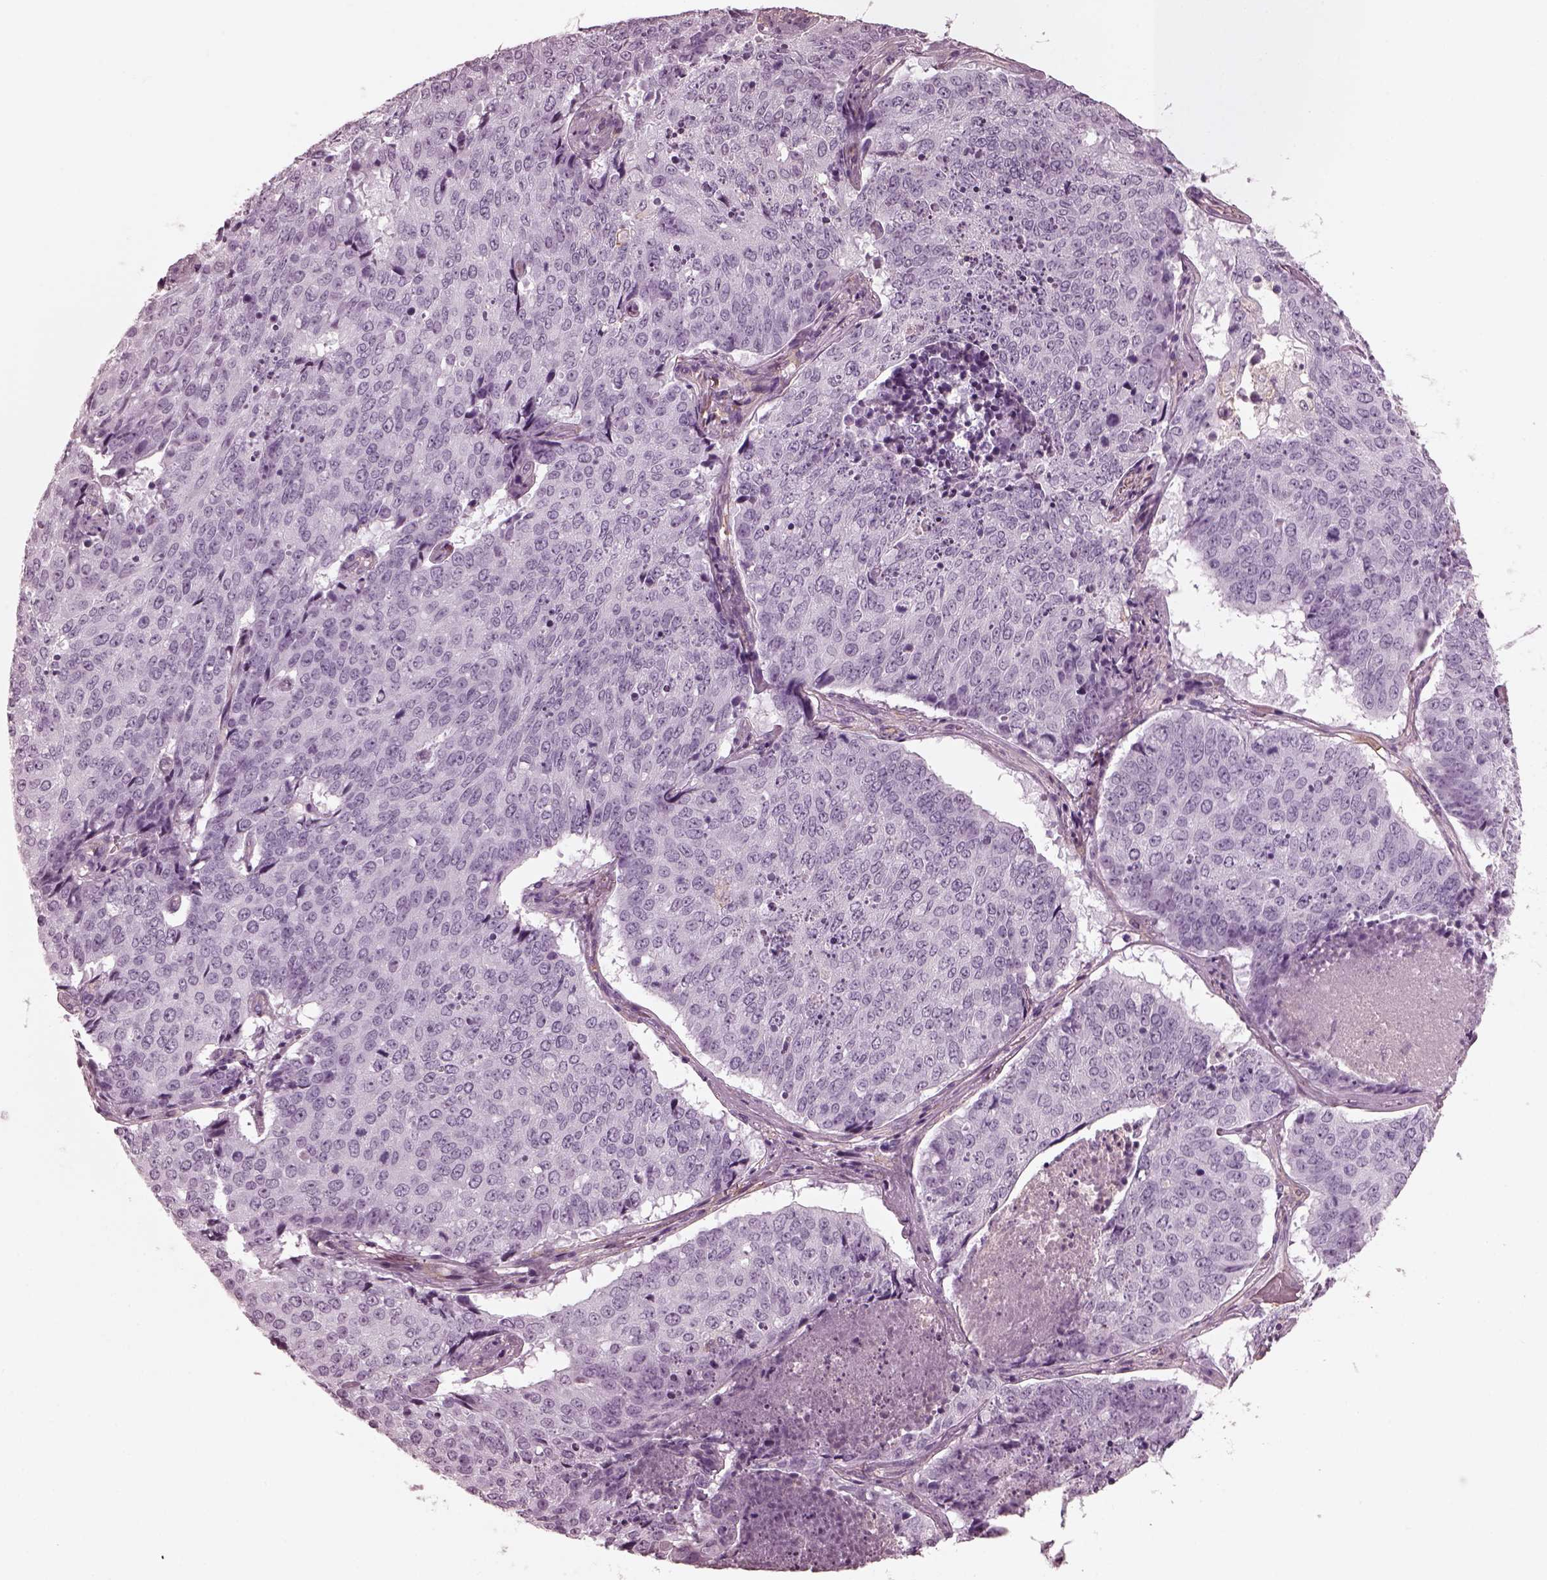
{"staining": {"intensity": "negative", "quantity": "none", "location": "none"}, "tissue": "lung cancer", "cell_type": "Tumor cells", "image_type": "cancer", "snomed": [{"axis": "morphology", "description": "Normal tissue, NOS"}, {"axis": "morphology", "description": "Squamous cell carcinoma, NOS"}, {"axis": "topography", "description": "Bronchus"}, {"axis": "topography", "description": "Lung"}], "caption": "DAB immunohistochemical staining of human lung squamous cell carcinoma displays no significant staining in tumor cells.", "gene": "CGA", "patient": {"sex": "male", "age": 64}}